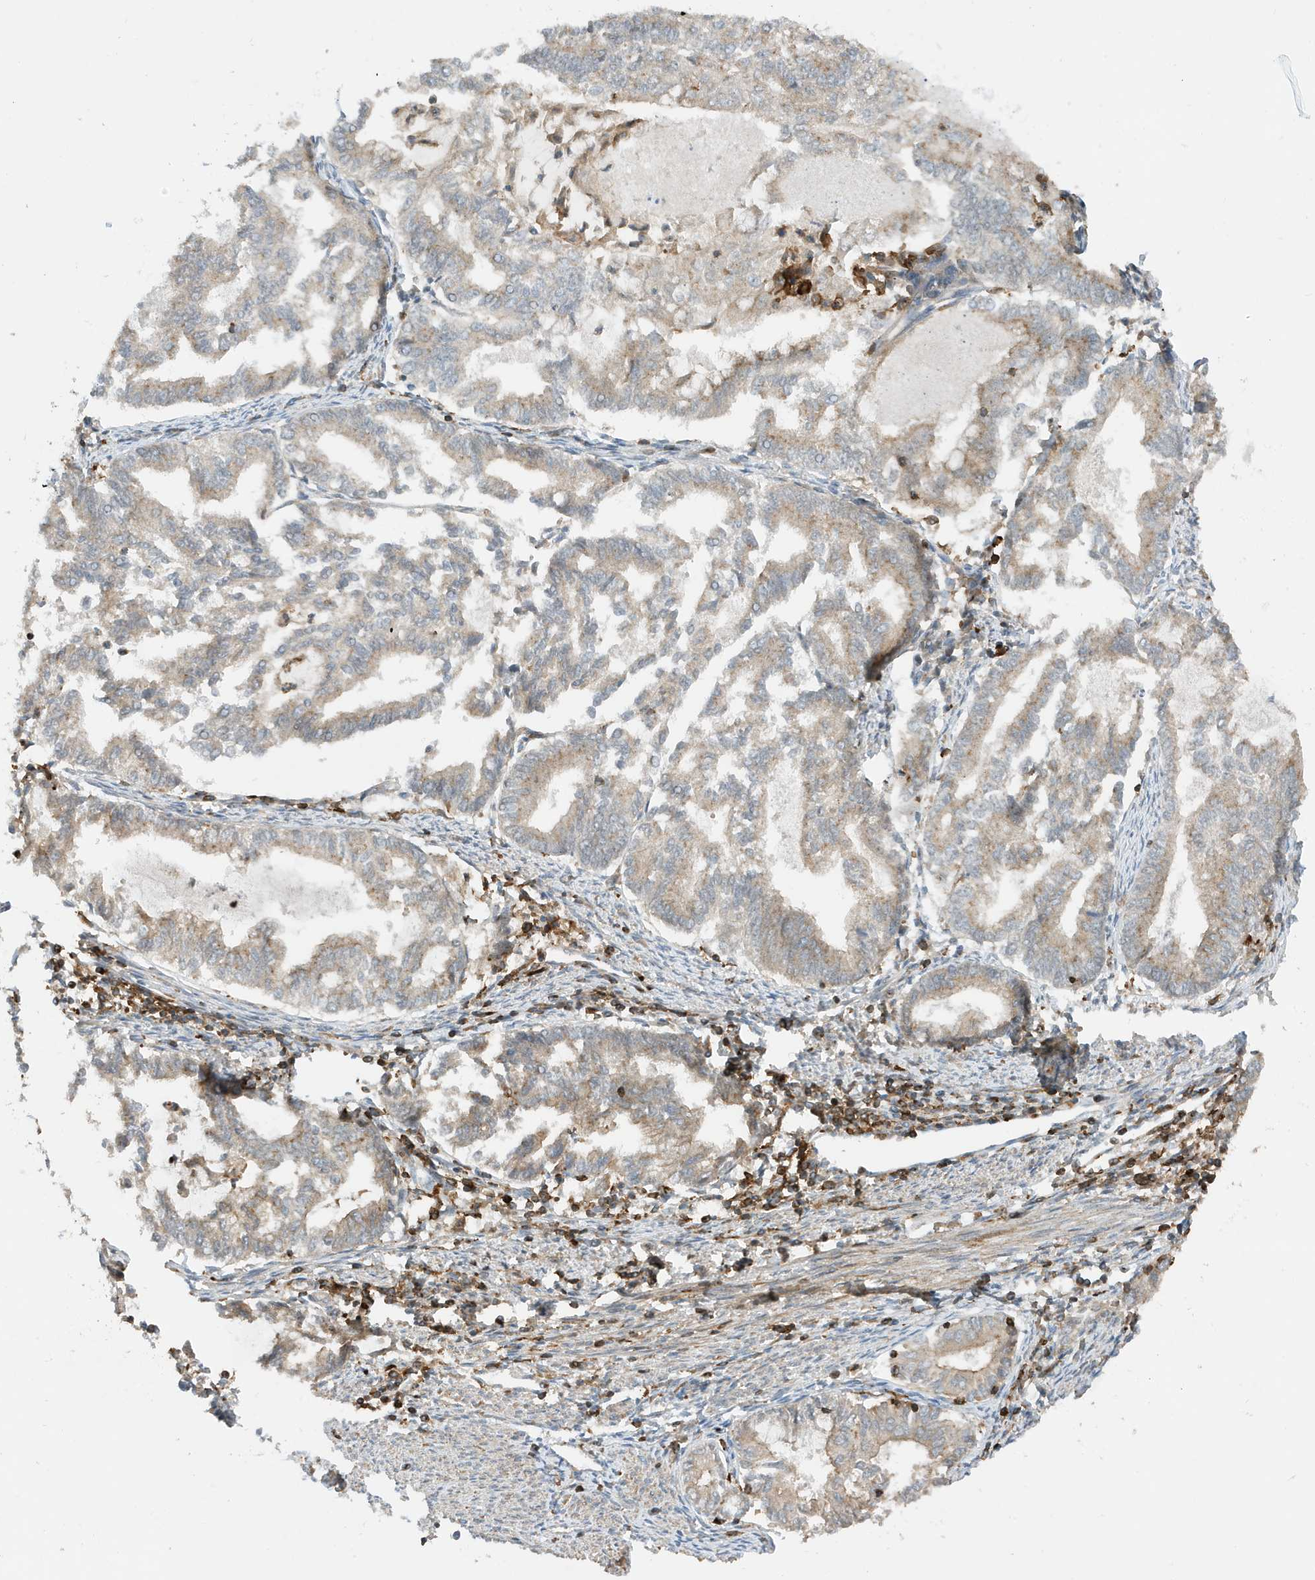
{"staining": {"intensity": "weak", "quantity": ">75%", "location": "cytoplasmic/membranous"}, "tissue": "endometrial cancer", "cell_type": "Tumor cells", "image_type": "cancer", "snomed": [{"axis": "morphology", "description": "Adenocarcinoma, NOS"}, {"axis": "topography", "description": "Endometrium"}], "caption": "The immunohistochemical stain shows weak cytoplasmic/membranous expression in tumor cells of endometrial cancer (adenocarcinoma) tissue.", "gene": "TATDN3", "patient": {"sex": "female", "age": 79}}